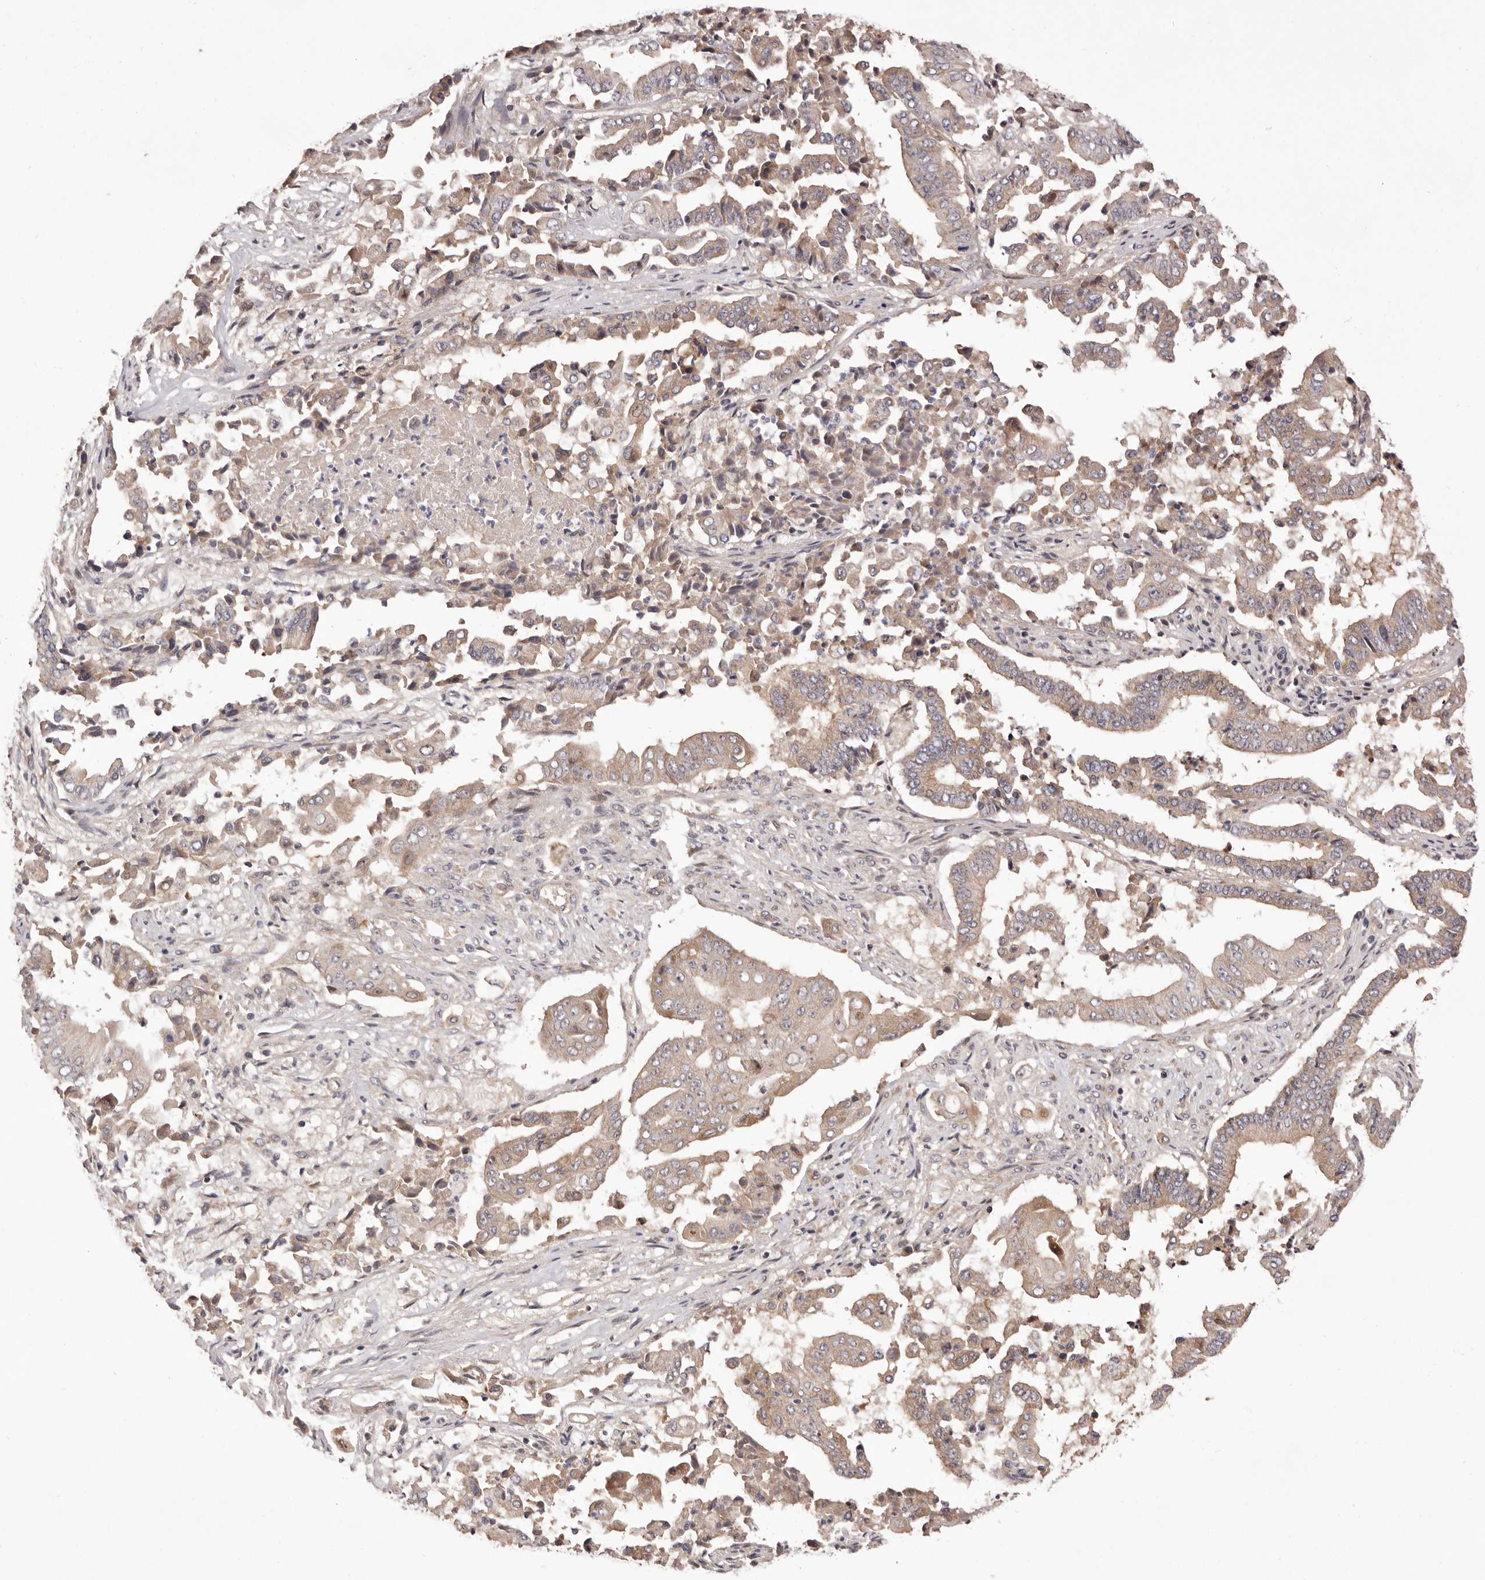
{"staining": {"intensity": "weak", "quantity": ">75%", "location": "cytoplasmic/membranous"}, "tissue": "pancreatic cancer", "cell_type": "Tumor cells", "image_type": "cancer", "snomed": [{"axis": "morphology", "description": "Adenocarcinoma, NOS"}, {"axis": "topography", "description": "Pancreas"}], "caption": "Immunohistochemistry (IHC) micrograph of pancreatic cancer stained for a protein (brown), which reveals low levels of weak cytoplasmic/membranous expression in approximately >75% of tumor cells.", "gene": "DOP1A", "patient": {"sex": "female", "age": 77}}